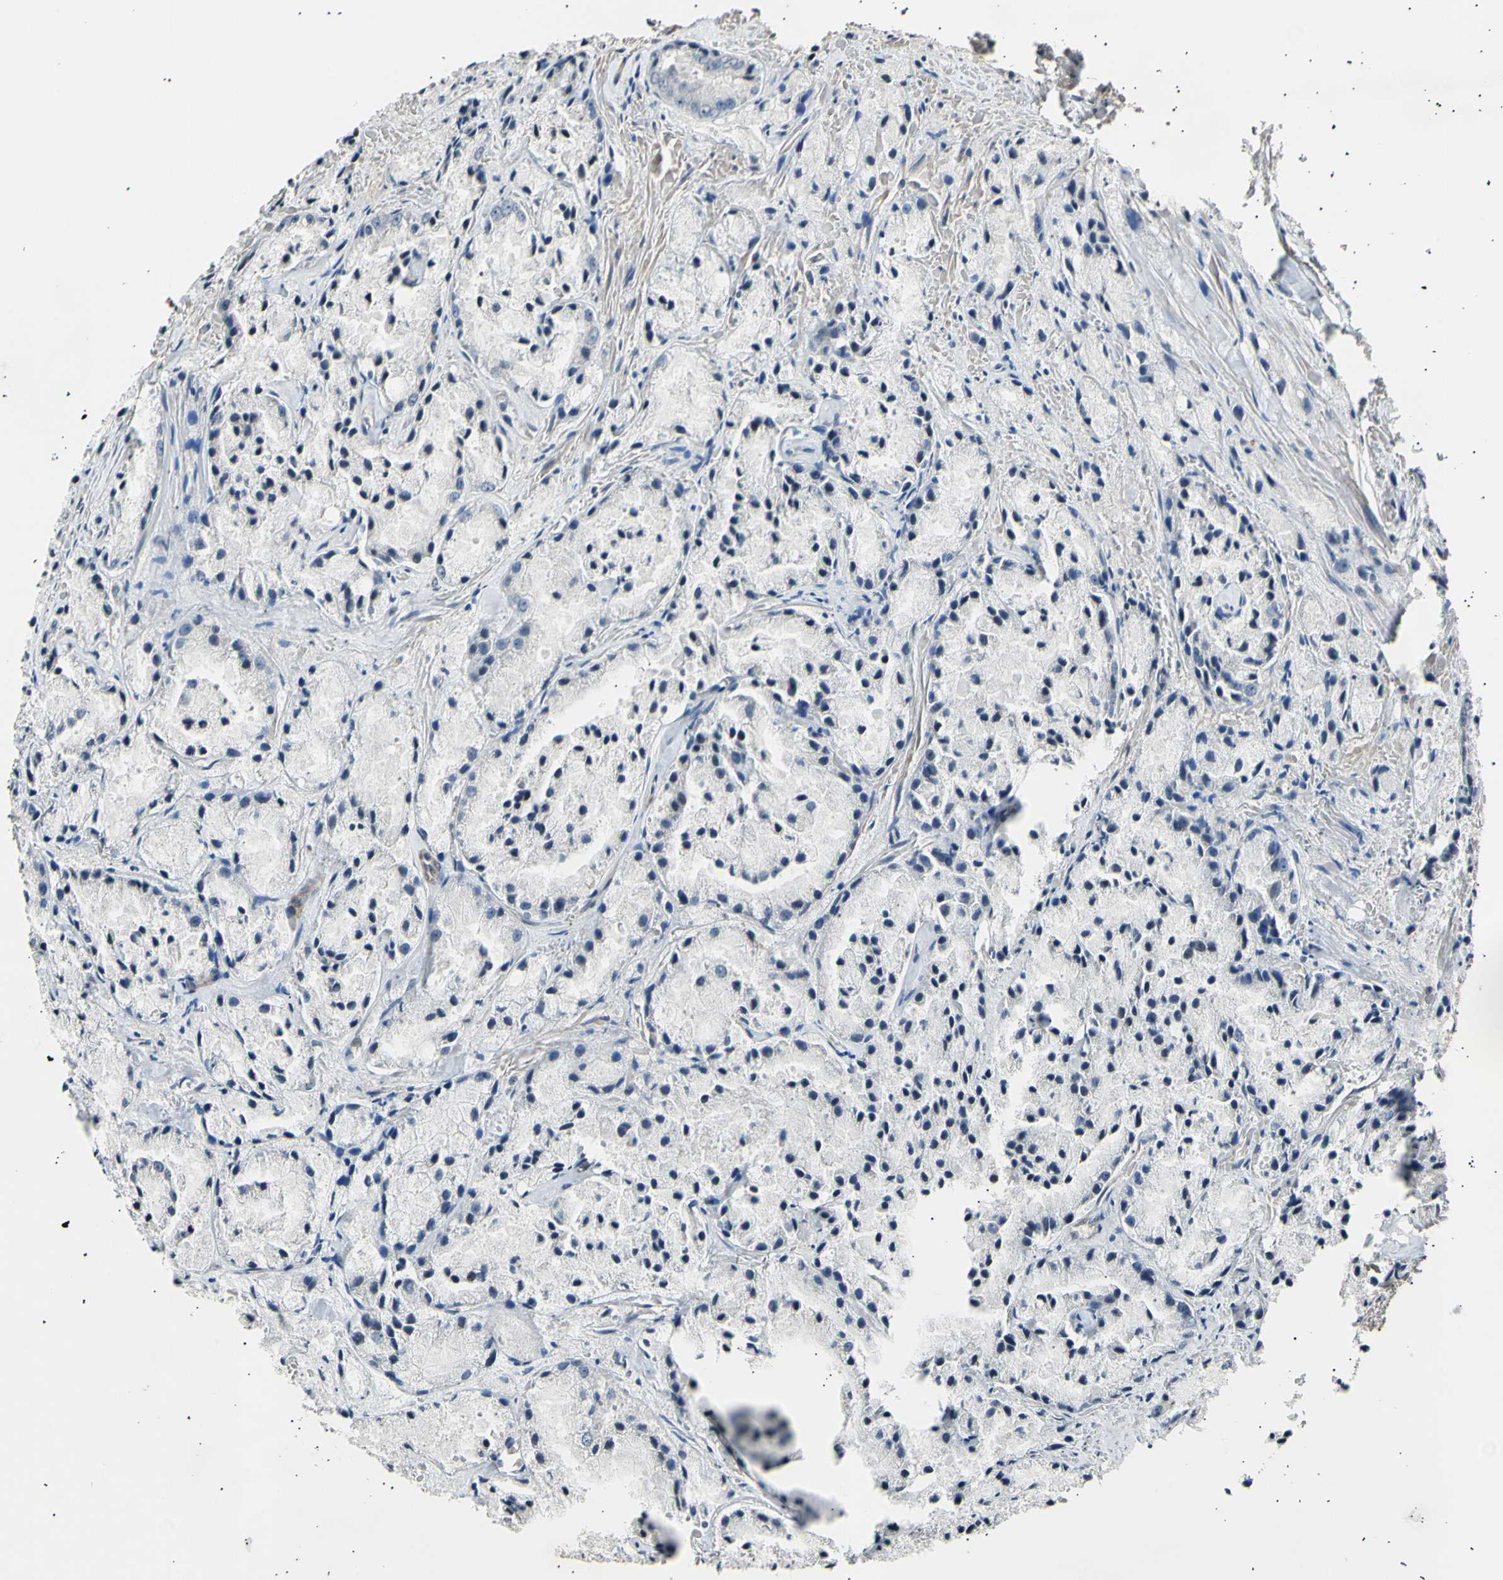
{"staining": {"intensity": "negative", "quantity": "none", "location": "none"}, "tissue": "prostate cancer", "cell_type": "Tumor cells", "image_type": "cancer", "snomed": [{"axis": "morphology", "description": "Adenocarcinoma, Low grade"}, {"axis": "topography", "description": "Prostate"}], "caption": "High power microscopy histopathology image of an immunohistochemistry micrograph of prostate cancer, revealing no significant positivity in tumor cells.", "gene": "AK1", "patient": {"sex": "male", "age": 64}}